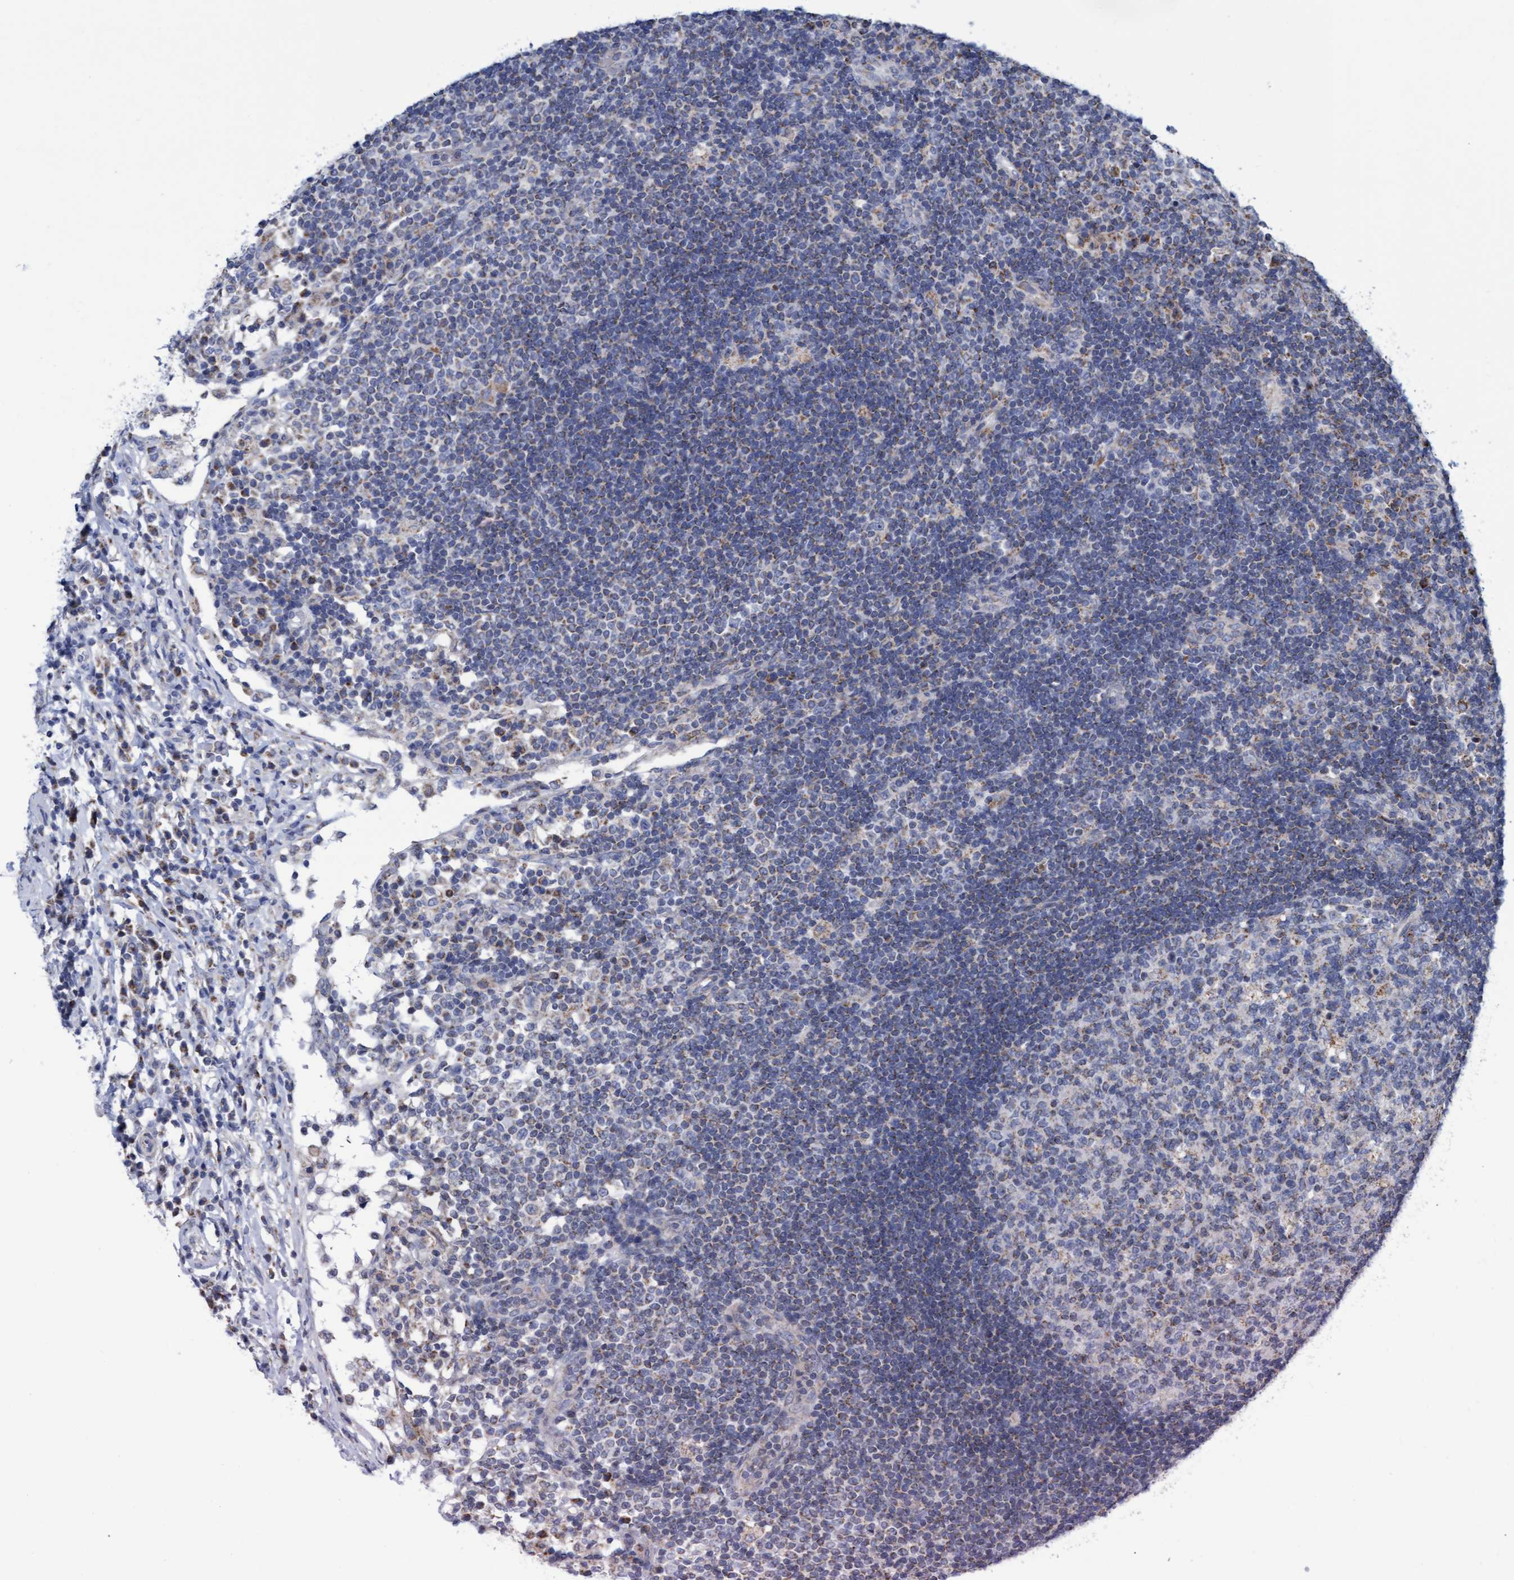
{"staining": {"intensity": "weak", "quantity": "<25%", "location": "cytoplasmic/membranous"}, "tissue": "lymph node", "cell_type": "Germinal center cells", "image_type": "normal", "snomed": [{"axis": "morphology", "description": "Normal tissue, NOS"}, {"axis": "topography", "description": "Lymph node"}], "caption": "Protein analysis of normal lymph node shows no significant staining in germinal center cells.", "gene": "ZNF750", "patient": {"sex": "female", "age": 53}}